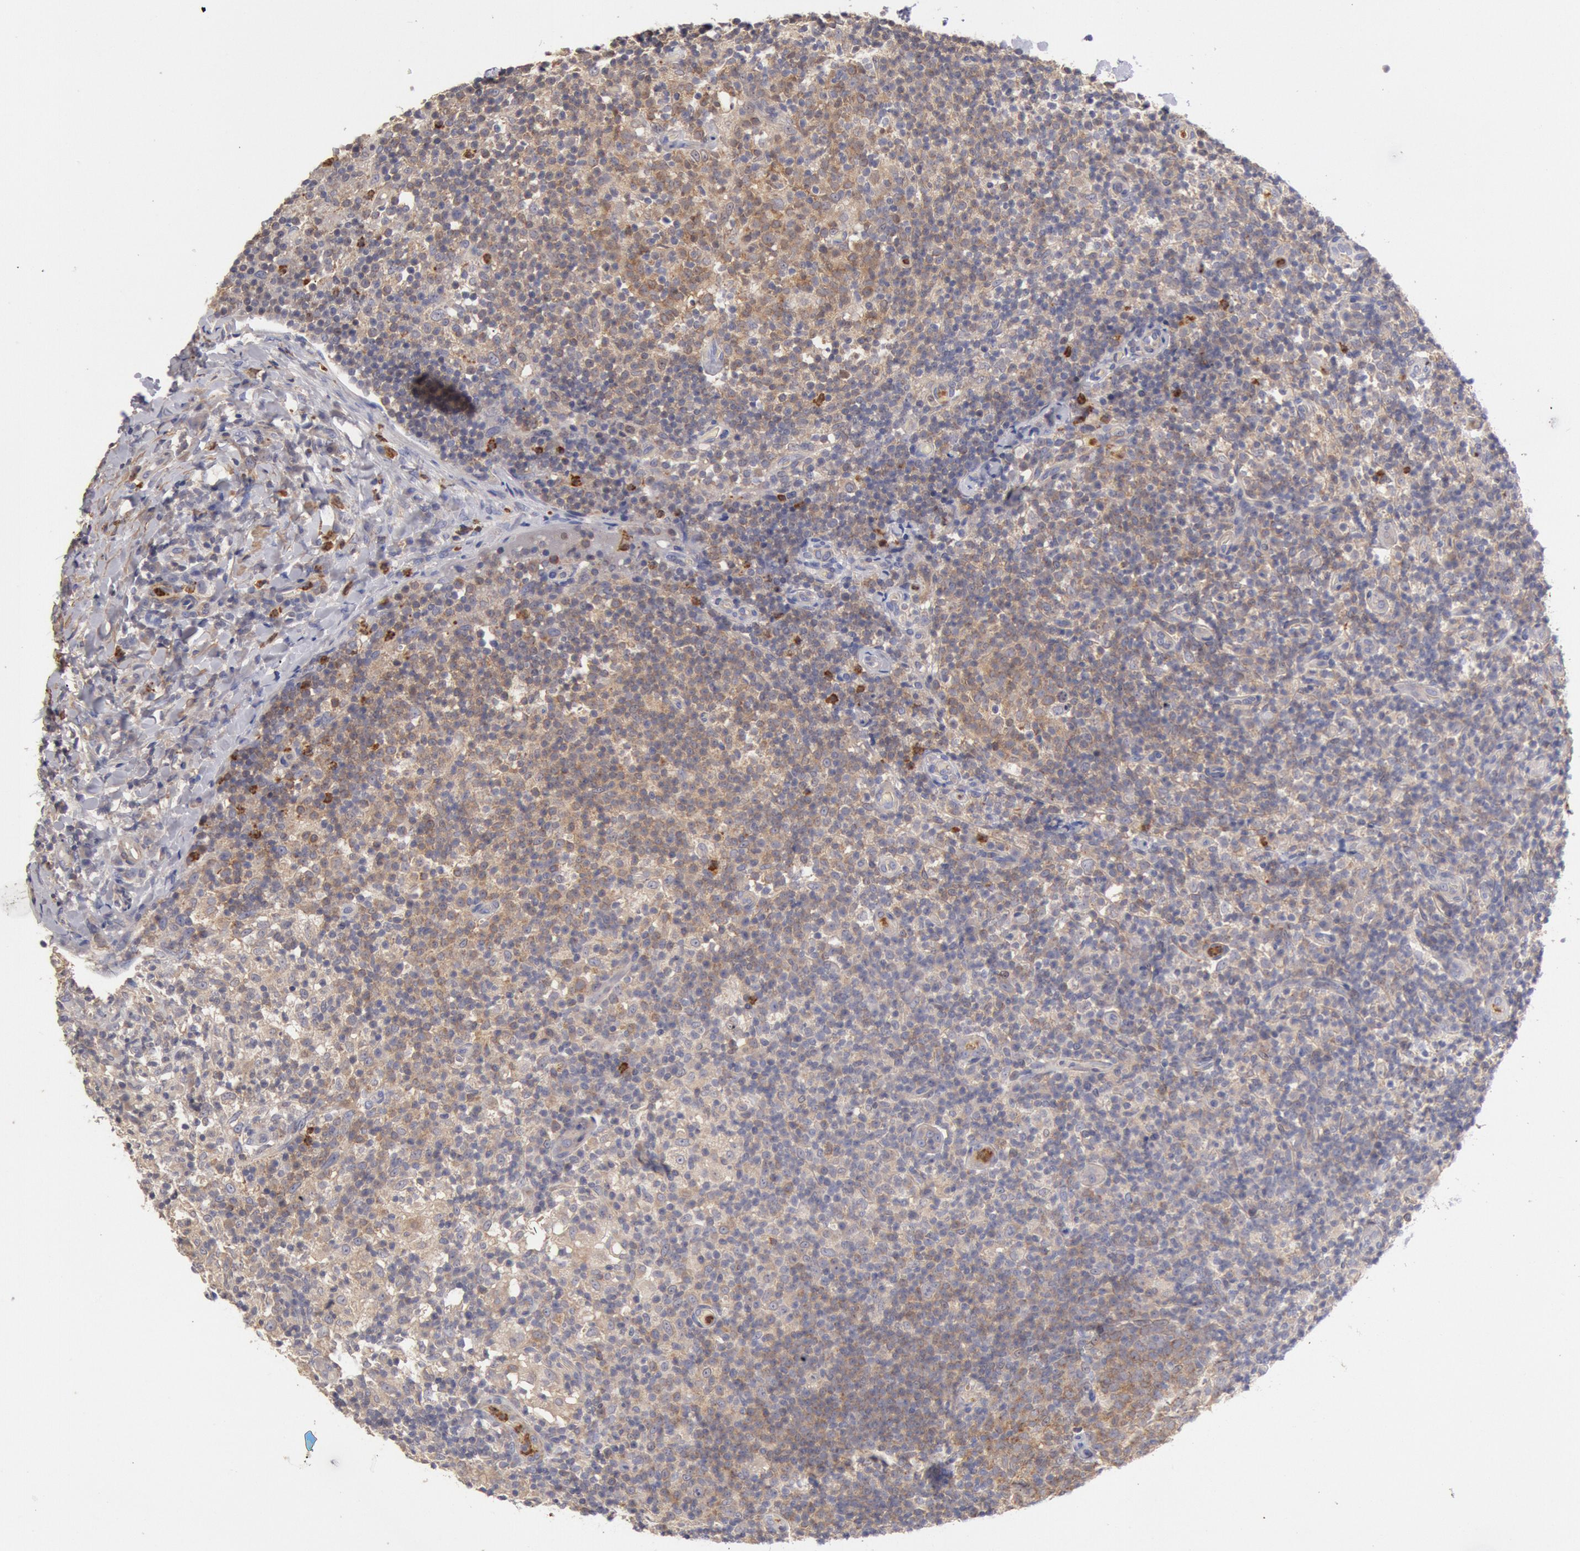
{"staining": {"intensity": "moderate", "quantity": "25%-75%", "location": "cytoplasmic/membranous"}, "tissue": "lymph node", "cell_type": "Germinal center cells", "image_type": "normal", "snomed": [{"axis": "morphology", "description": "Normal tissue, NOS"}, {"axis": "morphology", "description": "Inflammation, NOS"}, {"axis": "topography", "description": "Lymph node"}], "caption": "Immunohistochemical staining of normal human lymph node reveals medium levels of moderate cytoplasmic/membranous positivity in approximately 25%-75% of germinal center cells. The protein is stained brown, and the nuclei are stained in blue (DAB (3,3'-diaminobenzidine) IHC with brightfield microscopy, high magnification).", "gene": "TMED8", "patient": {"sex": "male", "age": 46}}